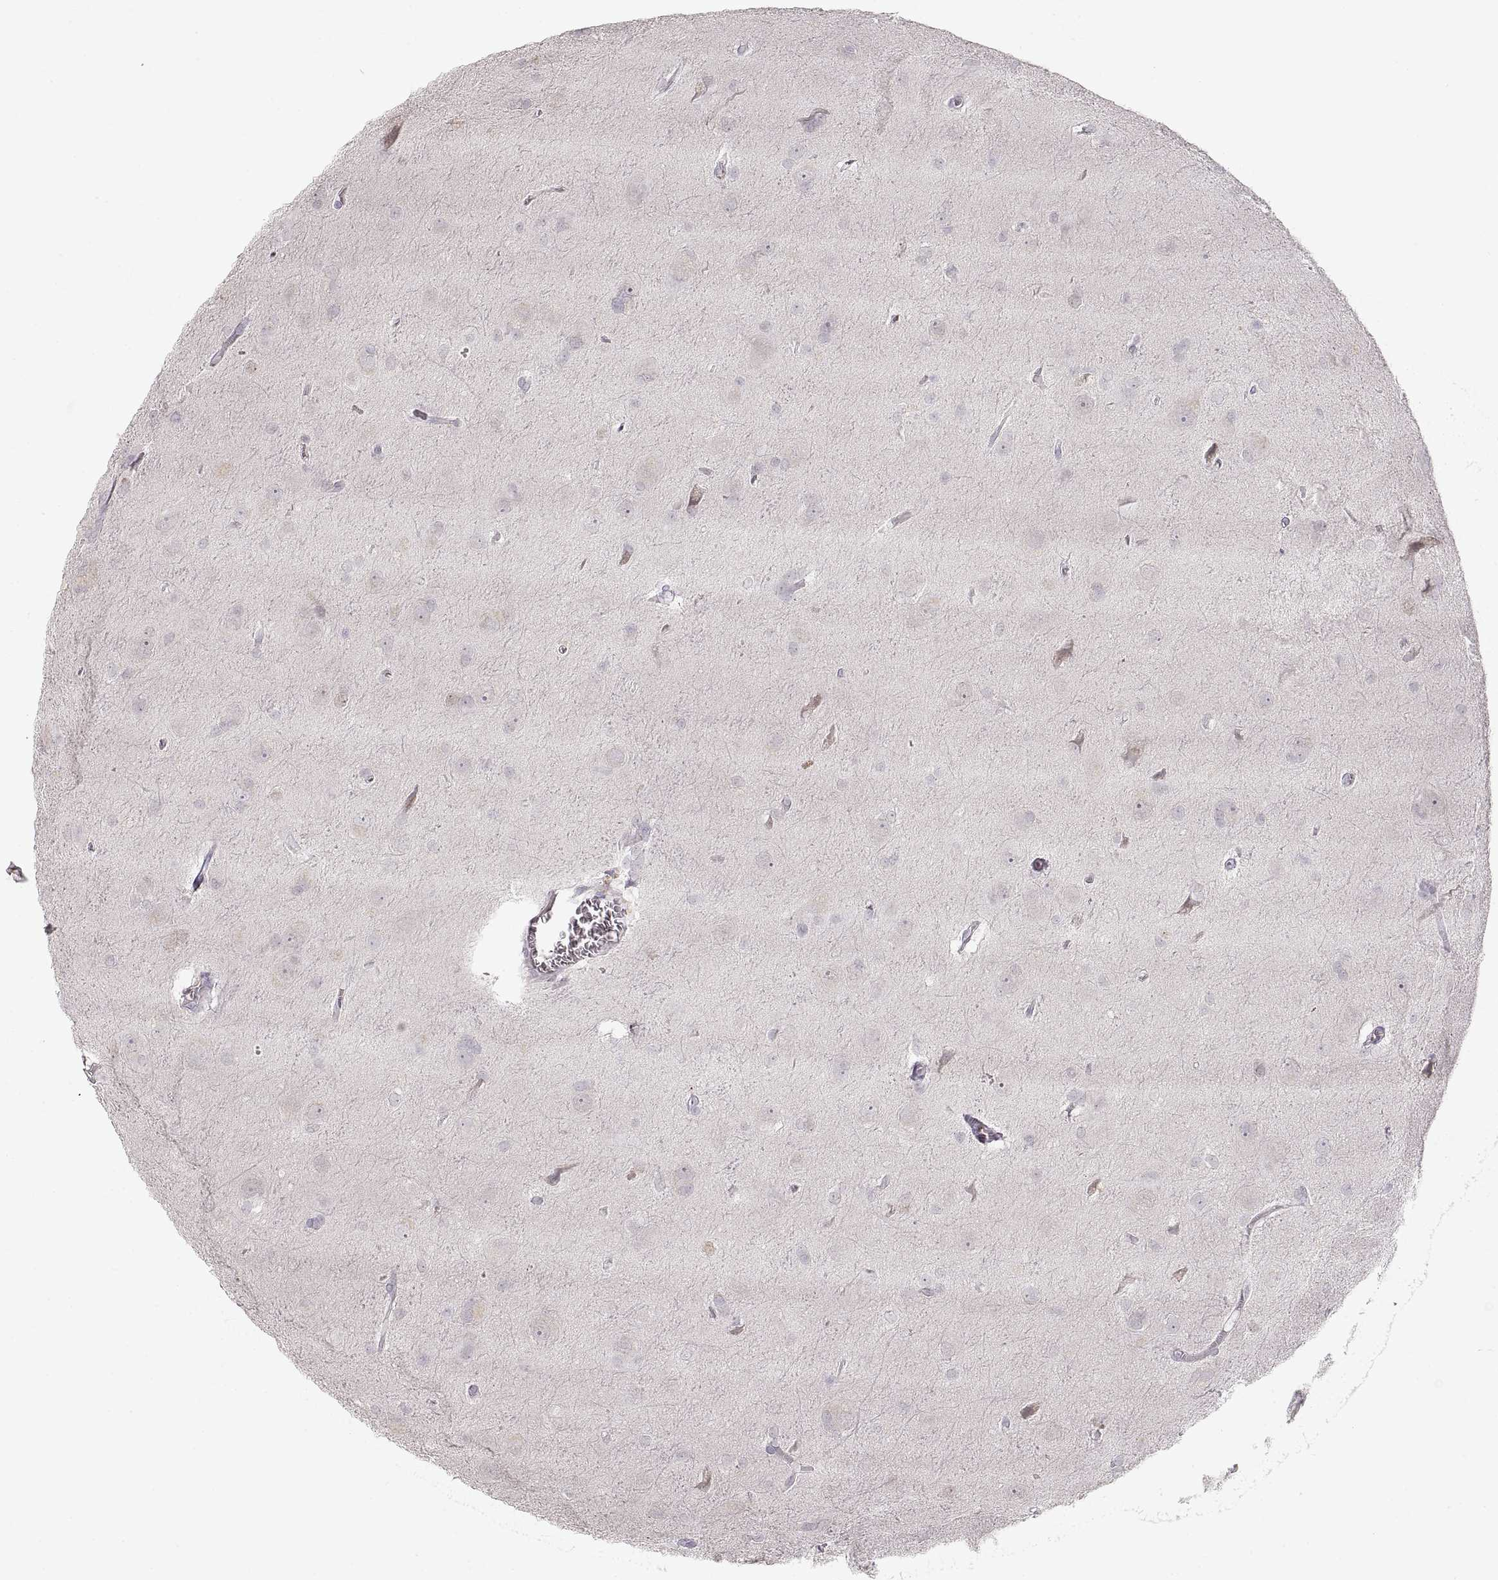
{"staining": {"intensity": "negative", "quantity": "none", "location": "none"}, "tissue": "glioma", "cell_type": "Tumor cells", "image_type": "cancer", "snomed": [{"axis": "morphology", "description": "Glioma, malignant, Low grade"}, {"axis": "topography", "description": "Brain"}], "caption": "Tumor cells are negative for brown protein staining in malignant glioma (low-grade).", "gene": "PCSK2", "patient": {"sex": "male", "age": 58}}